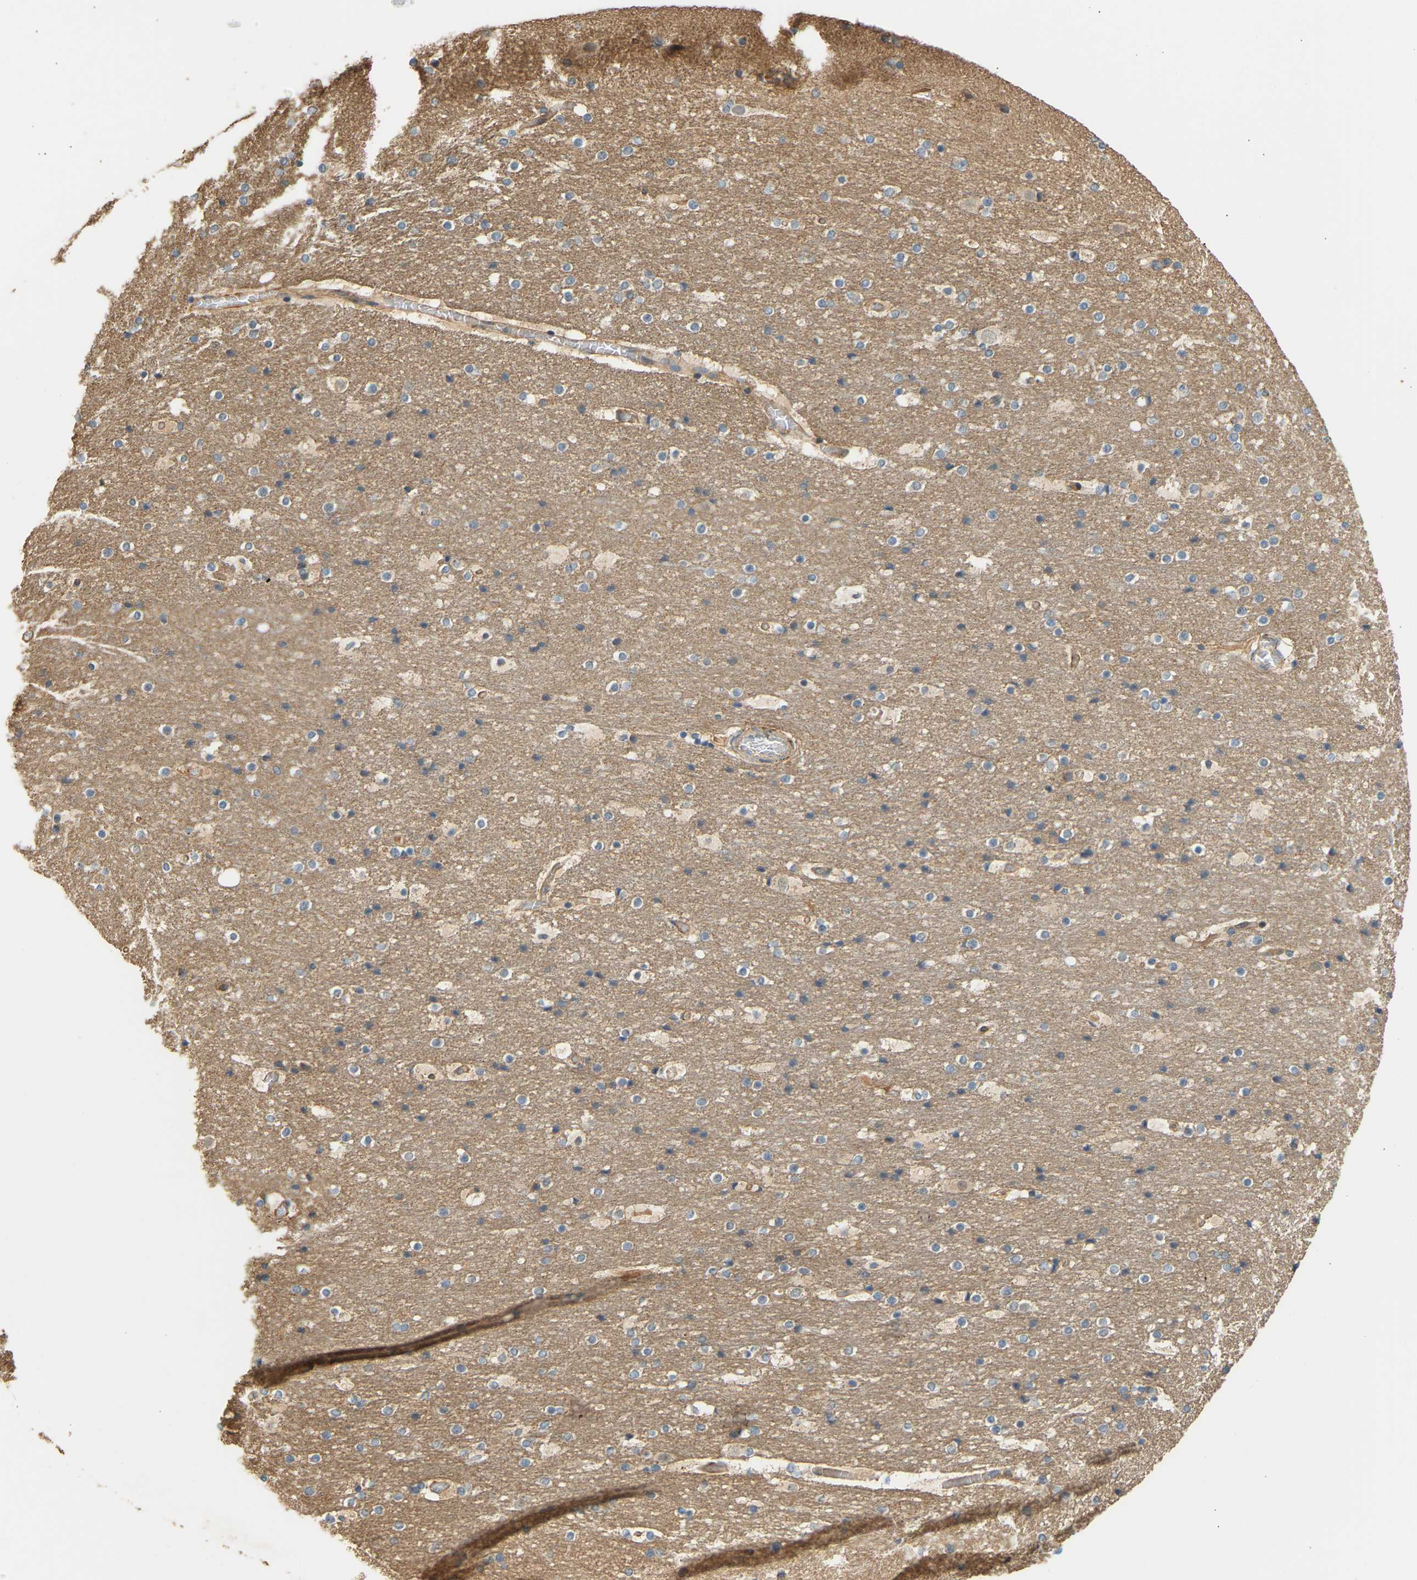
{"staining": {"intensity": "weak", "quantity": ">75%", "location": "cytoplasmic/membranous"}, "tissue": "cerebral cortex", "cell_type": "Endothelial cells", "image_type": "normal", "snomed": [{"axis": "morphology", "description": "Normal tissue, NOS"}, {"axis": "topography", "description": "Cerebral cortex"}], "caption": "A histopathology image of cerebral cortex stained for a protein displays weak cytoplasmic/membranous brown staining in endothelial cells.", "gene": "RGL1", "patient": {"sex": "male", "age": 57}}